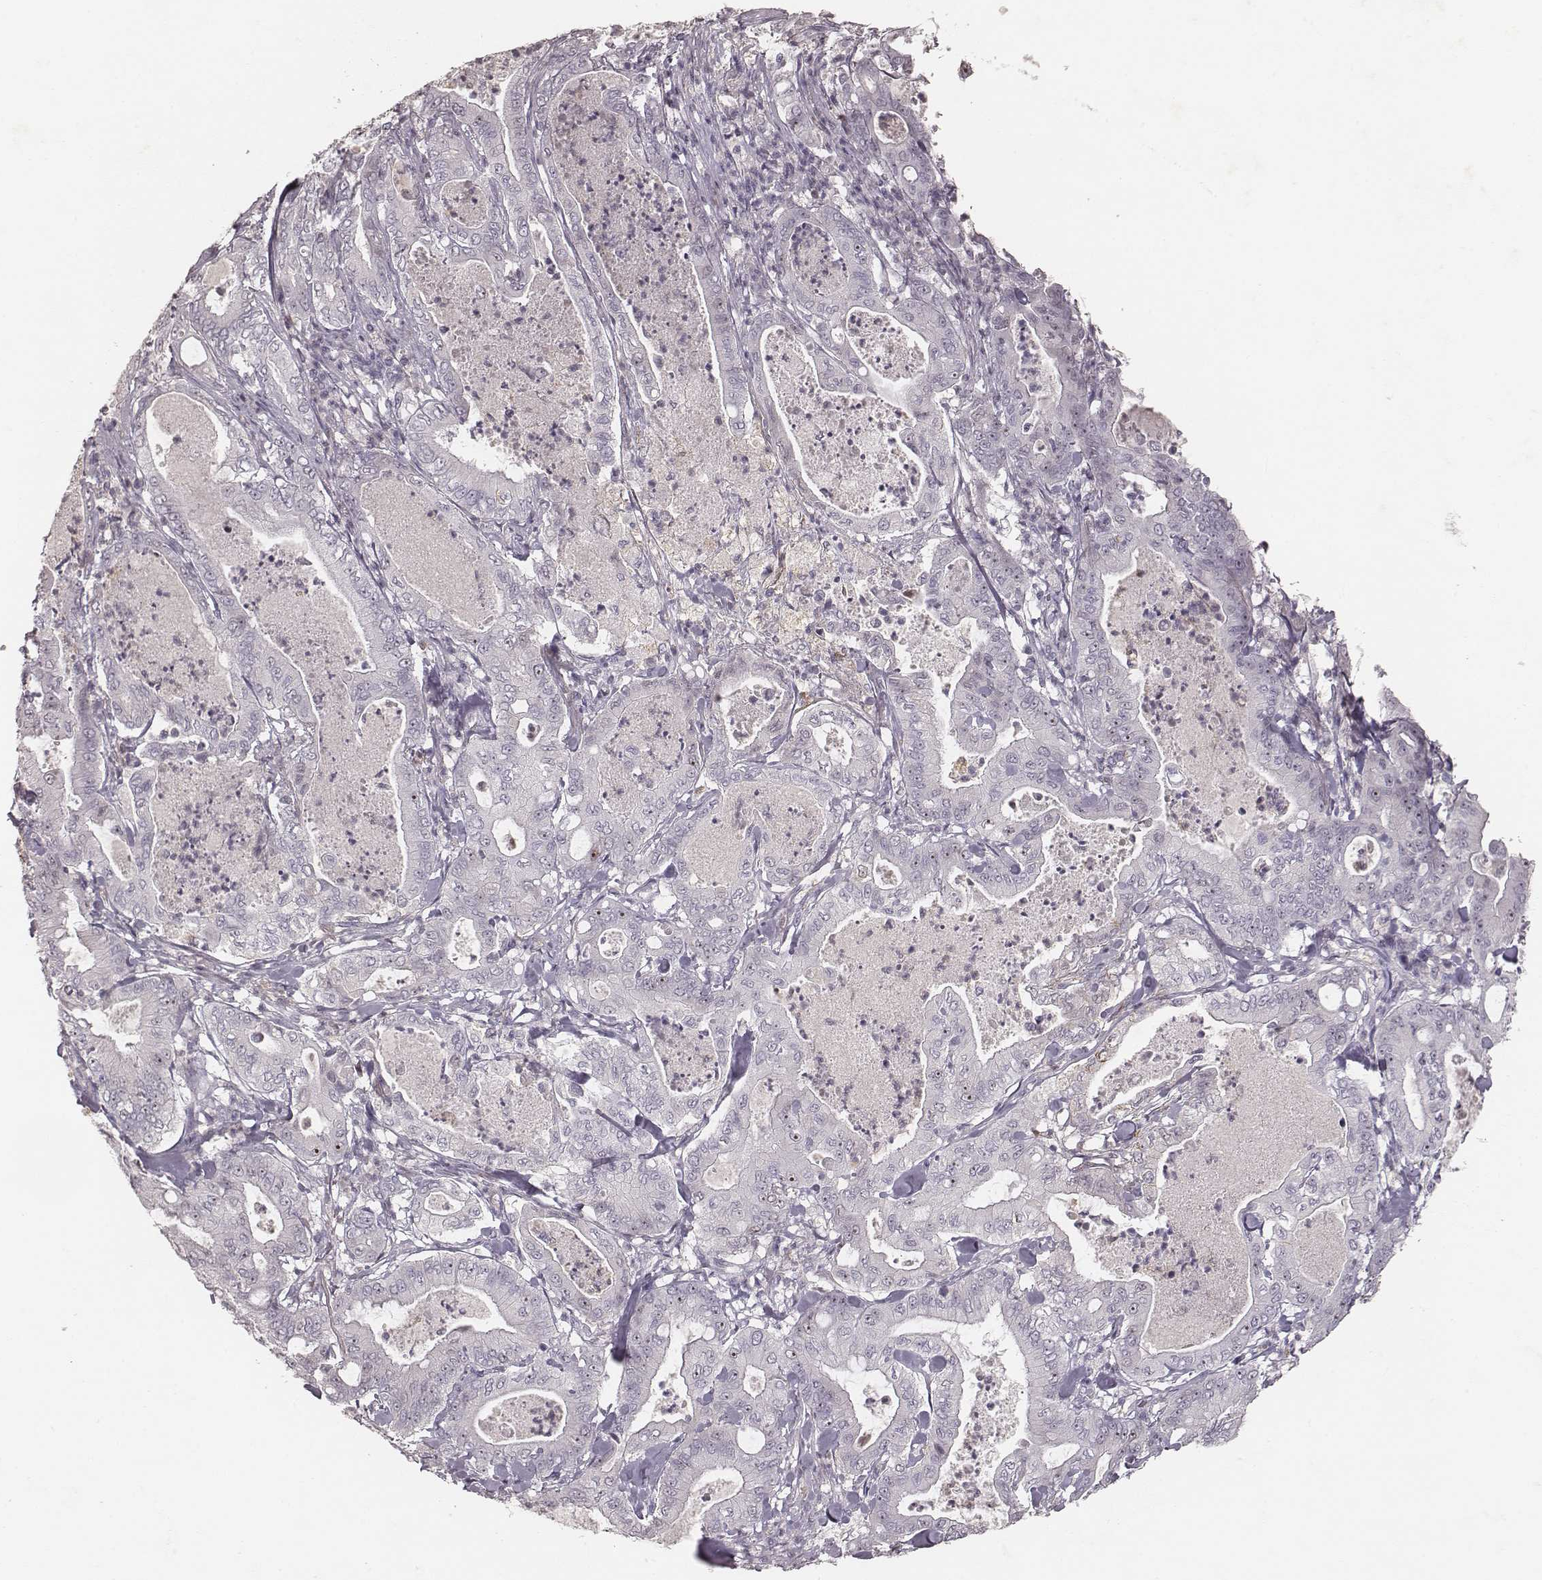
{"staining": {"intensity": "strong", "quantity": "<25%", "location": "nuclear"}, "tissue": "pancreatic cancer", "cell_type": "Tumor cells", "image_type": "cancer", "snomed": [{"axis": "morphology", "description": "Adenocarcinoma, NOS"}, {"axis": "topography", "description": "Pancreas"}], "caption": "High-magnification brightfield microscopy of pancreatic cancer (adenocarcinoma) stained with DAB (3,3'-diaminobenzidine) (brown) and counterstained with hematoxylin (blue). tumor cells exhibit strong nuclear staining is identified in about<25% of cells.", "gene": "MADCAM1", "patient": {"sex": "male", "age": 71}}